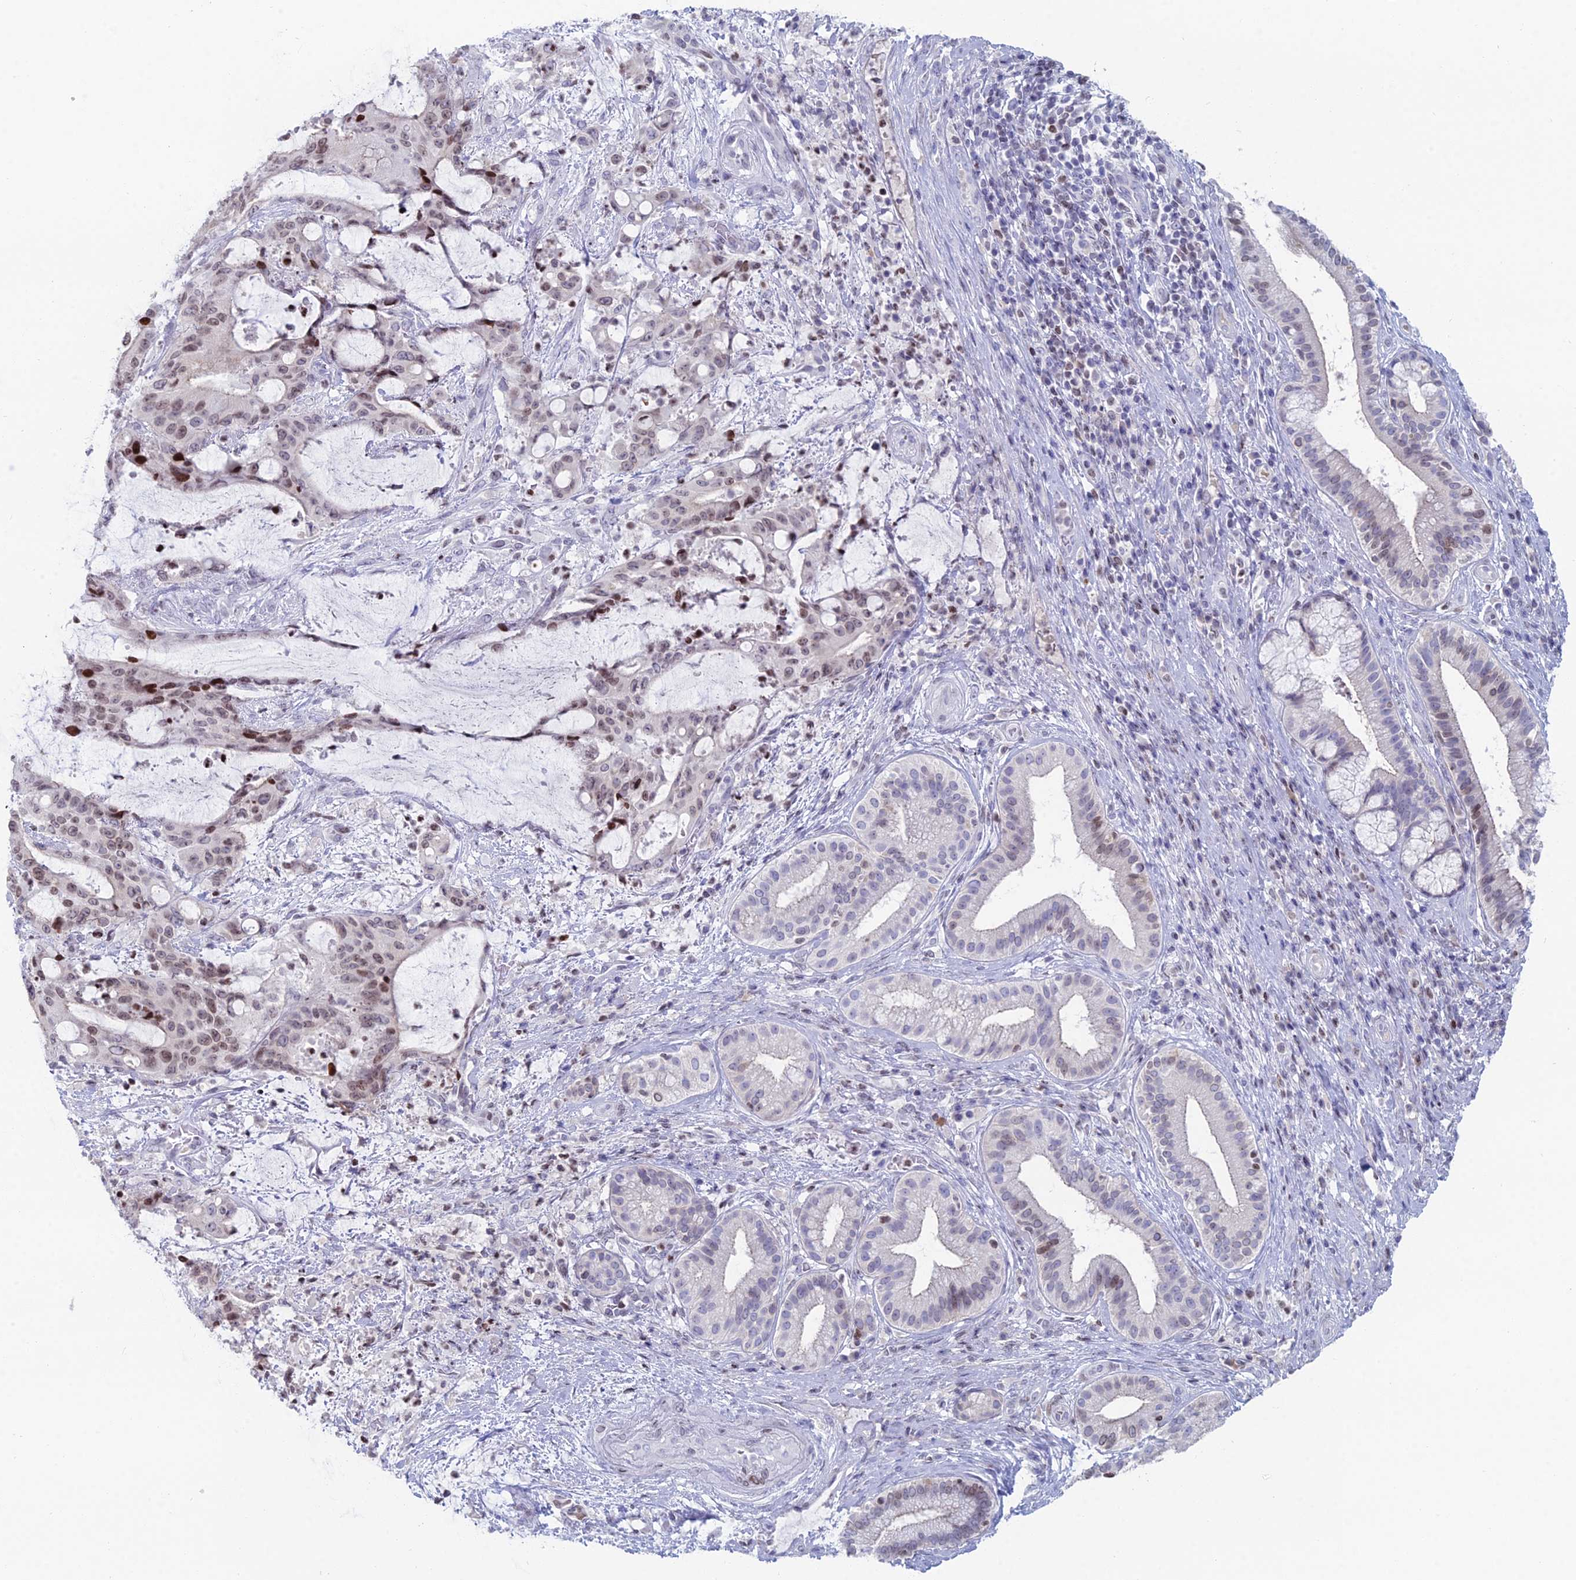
{"staining": {"intensity": "moderate", "quantity": "<25%", "location": "nuclear"}, "tissue": "liver cancer", "cell_type": "Tumor cells", "image_type": "cancer", "snomed": [{"axis": "morphology", "description": "Normal tissue, NOS"}, {"axis": "morphology", "description": "Cholangiocarcinoma"}, {"axis": "topography", "description": "Liver"}, {"axis": "topography", "description": "Peripheral nerve tissue"}], "caption": "Liver cancer was stained to show a protein in brown. There is low levels of moderate nuclear staining in approximately <25% of tumor cells.", "gene": "CERS6", "patient": {"sex": "female", "age": 73}}